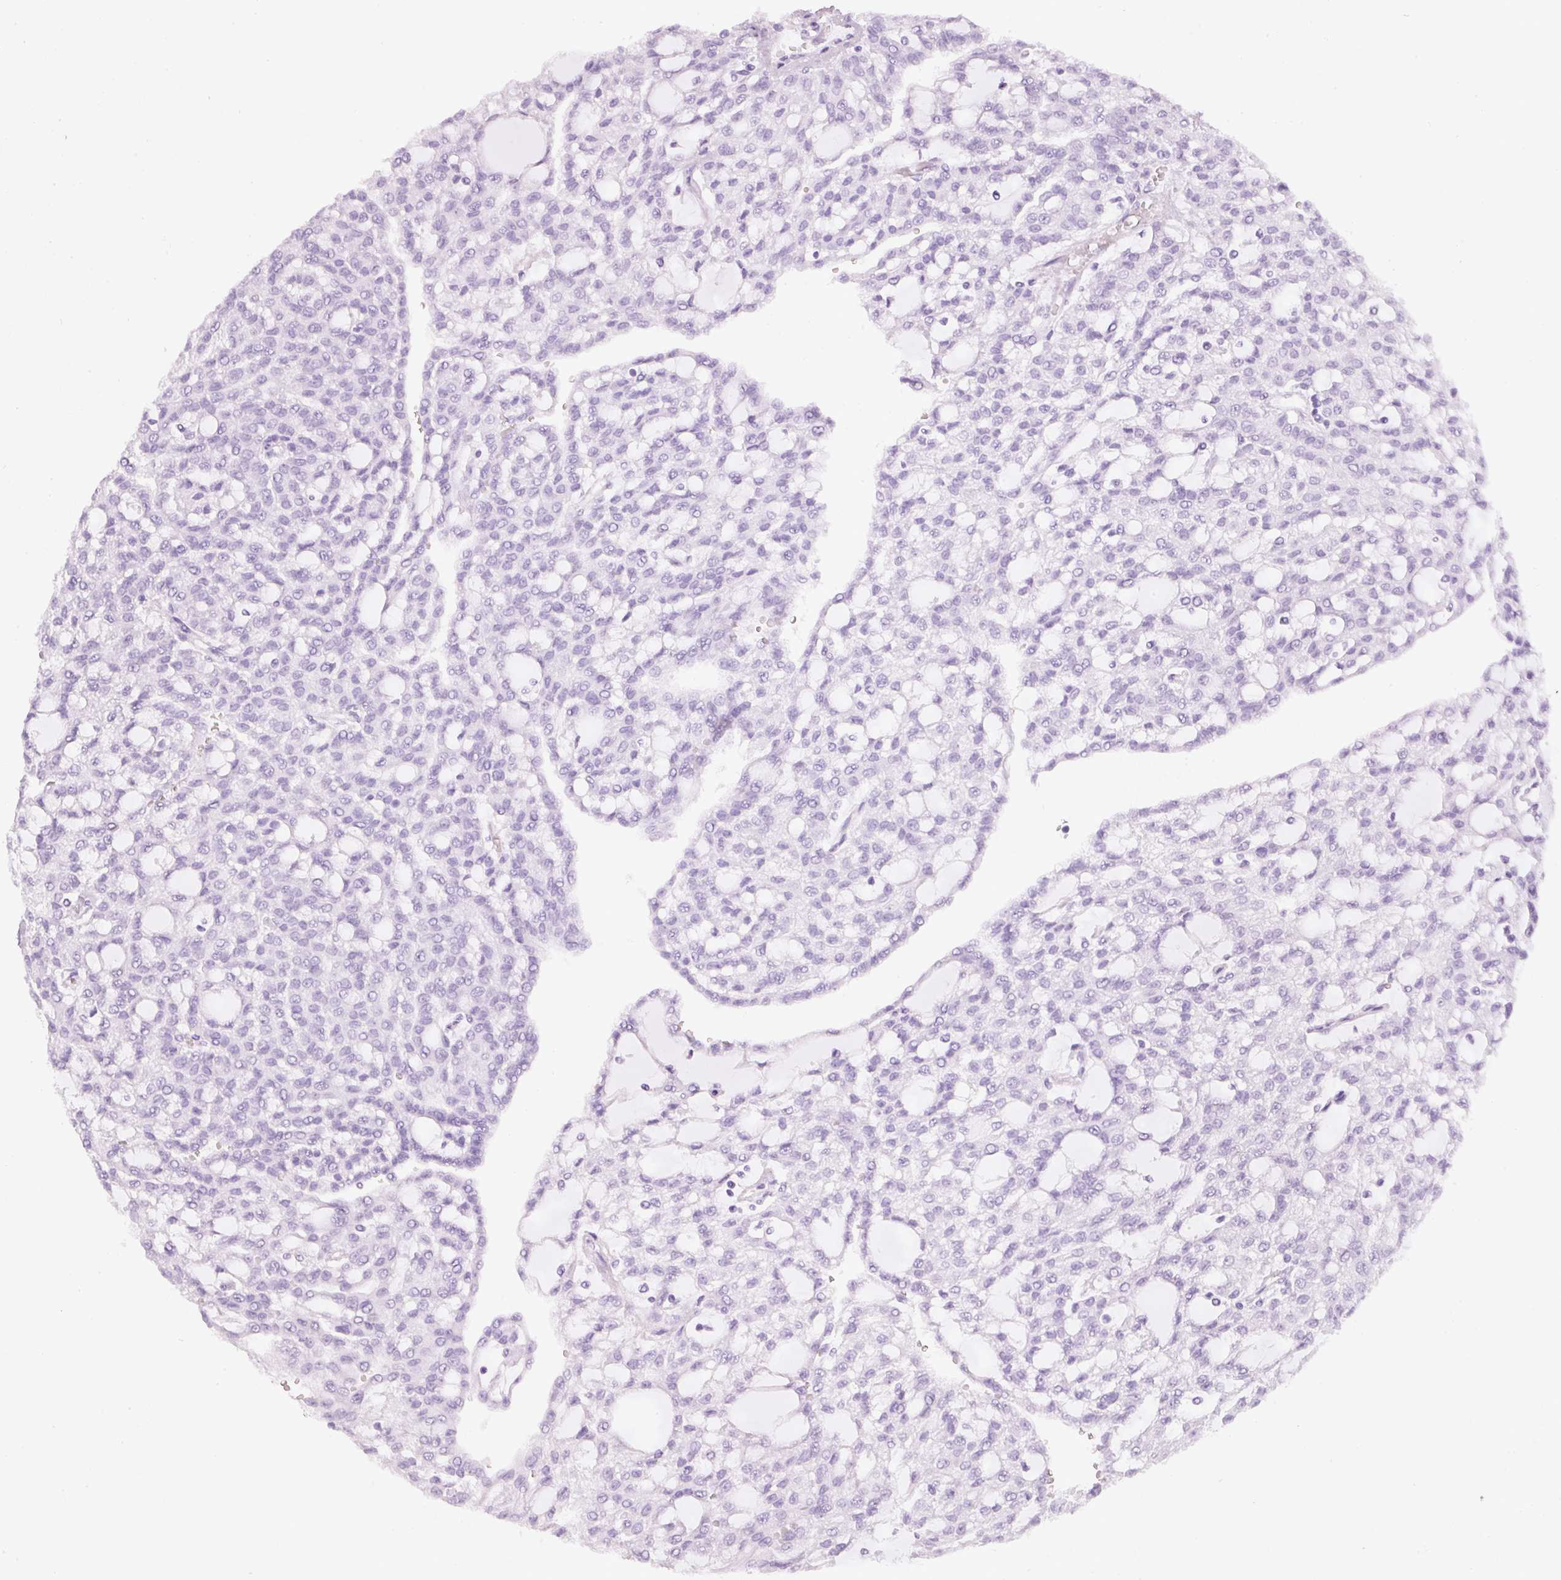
{"staining": {"intensity": "negative", "quantity": "none", "location": "none"}, "tissue": "renal cancer", "cell_type": "Tumor cells", "image_type": "cancer", "snomed": [{"axis": "morphology", "description": "Adenocarcinoma, NOS"}, {"axis": "topography", "description": "Kidney"}], "caption": "An immunohistochemistry photomicrograph of renal cancer (adenocarcinoma) is shown. There is no staining in tumor cells of renal cancer (adenocarcinoma). Nuclei are stained in blue.", "gene": "MTHFD1L", "patient": {"sex": "male", "age": 63}}